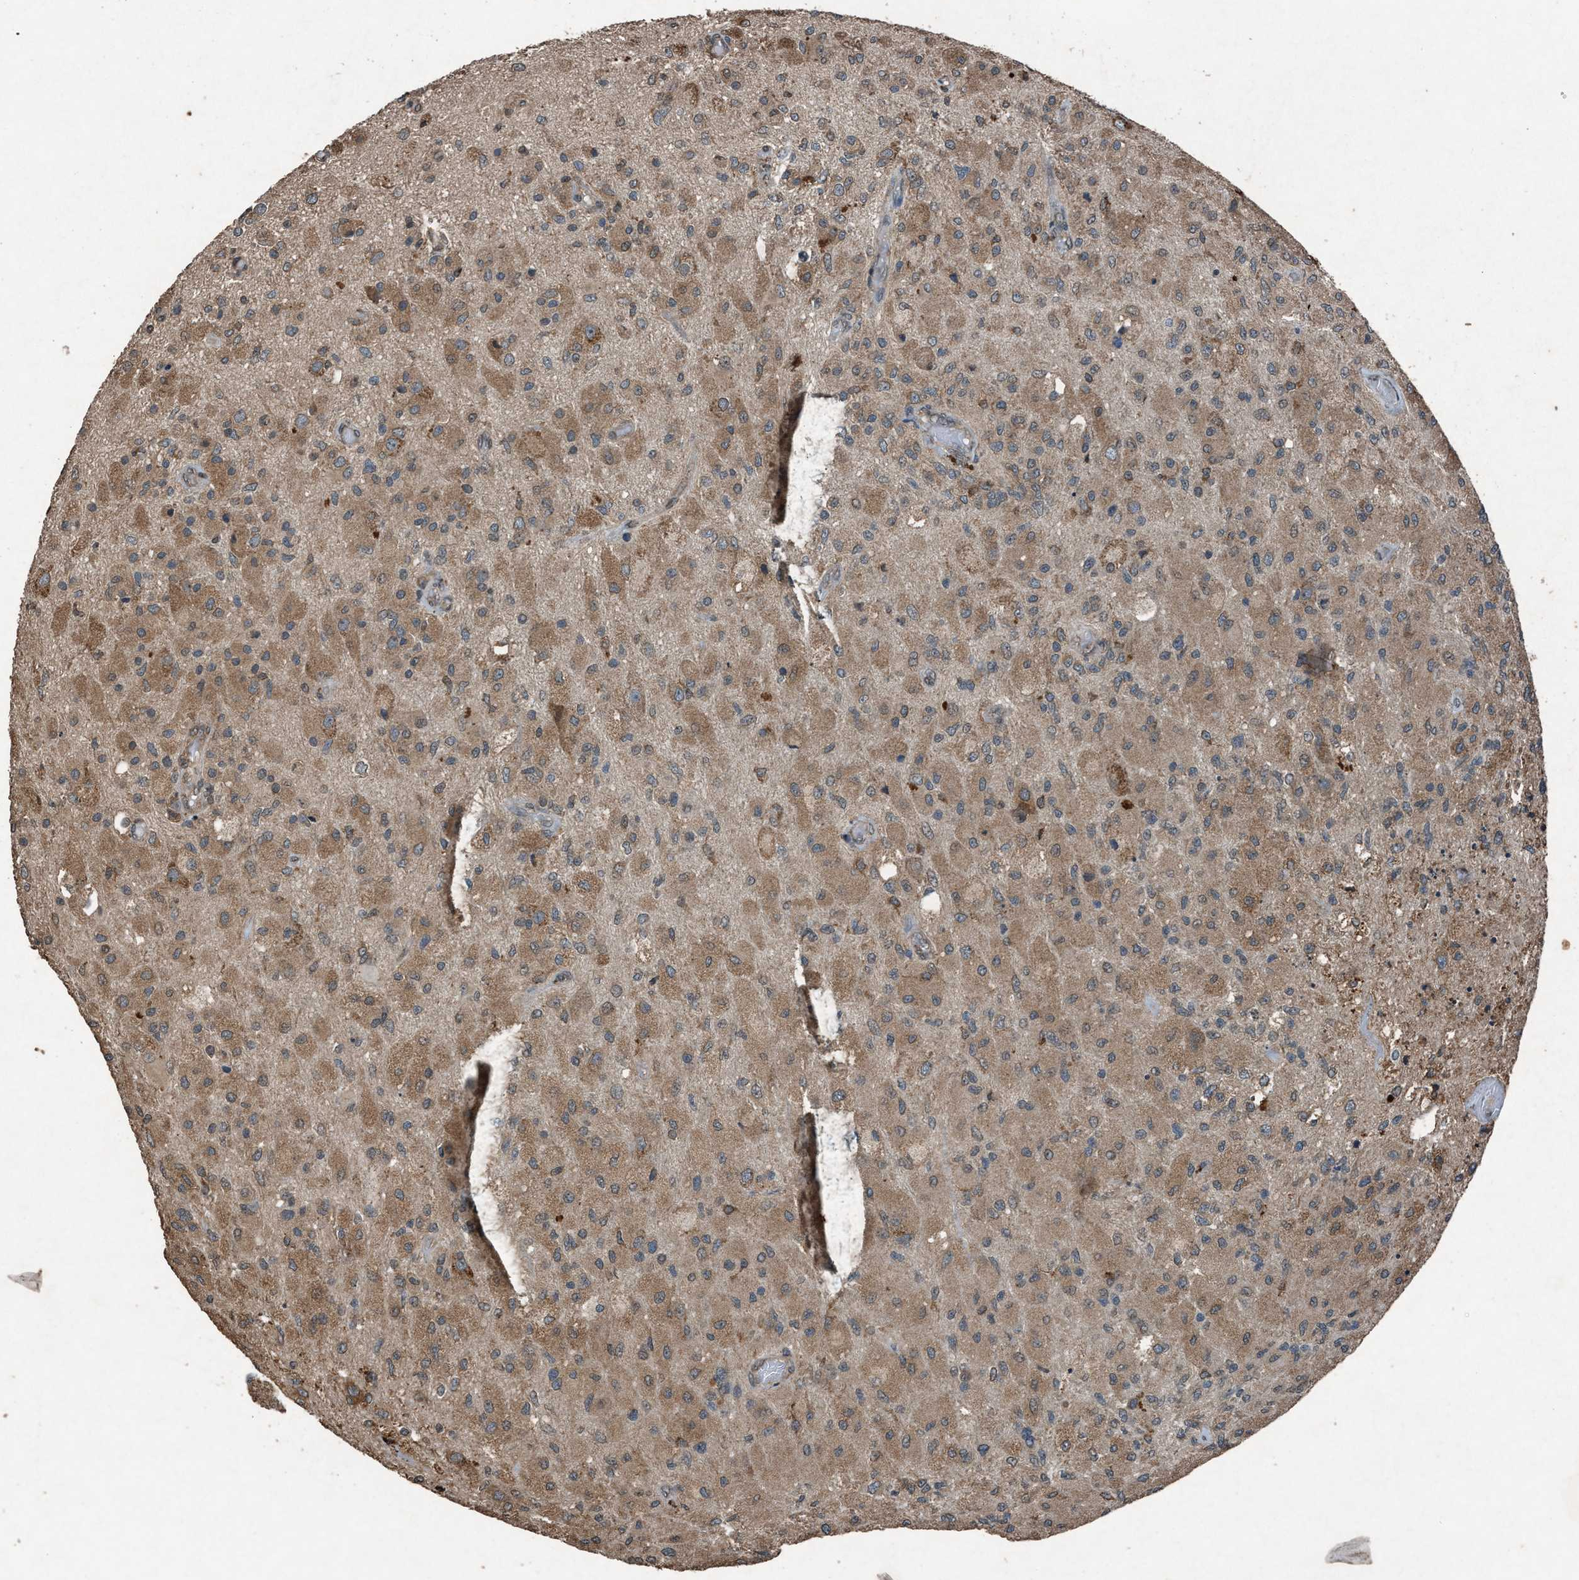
{"staining": {"intensity": "moderate", "quantity": ">75%", "location": "cytoplasmic/membranous"}, "tissue": "glioma", "cell_type": "Tumor cells", "image_type": "cancer", "snomed": [{"axis": "morphology", "description": "Normal tissue, NOS"}, {"axis": "morphology", "description": "Glioma, malignant, High grade"}, {"axis": "topography", "description": "Cerebral cortex"}], "caption": "The immunohistochemical stain highlights moderate cytoplasmic/membranous staining in tumor cells of glioma tissue. (Brightfield microscopy of DAB IHC at high magnification).", "gene": "CALR", "patient": {"sex": "male", "age": 77}}